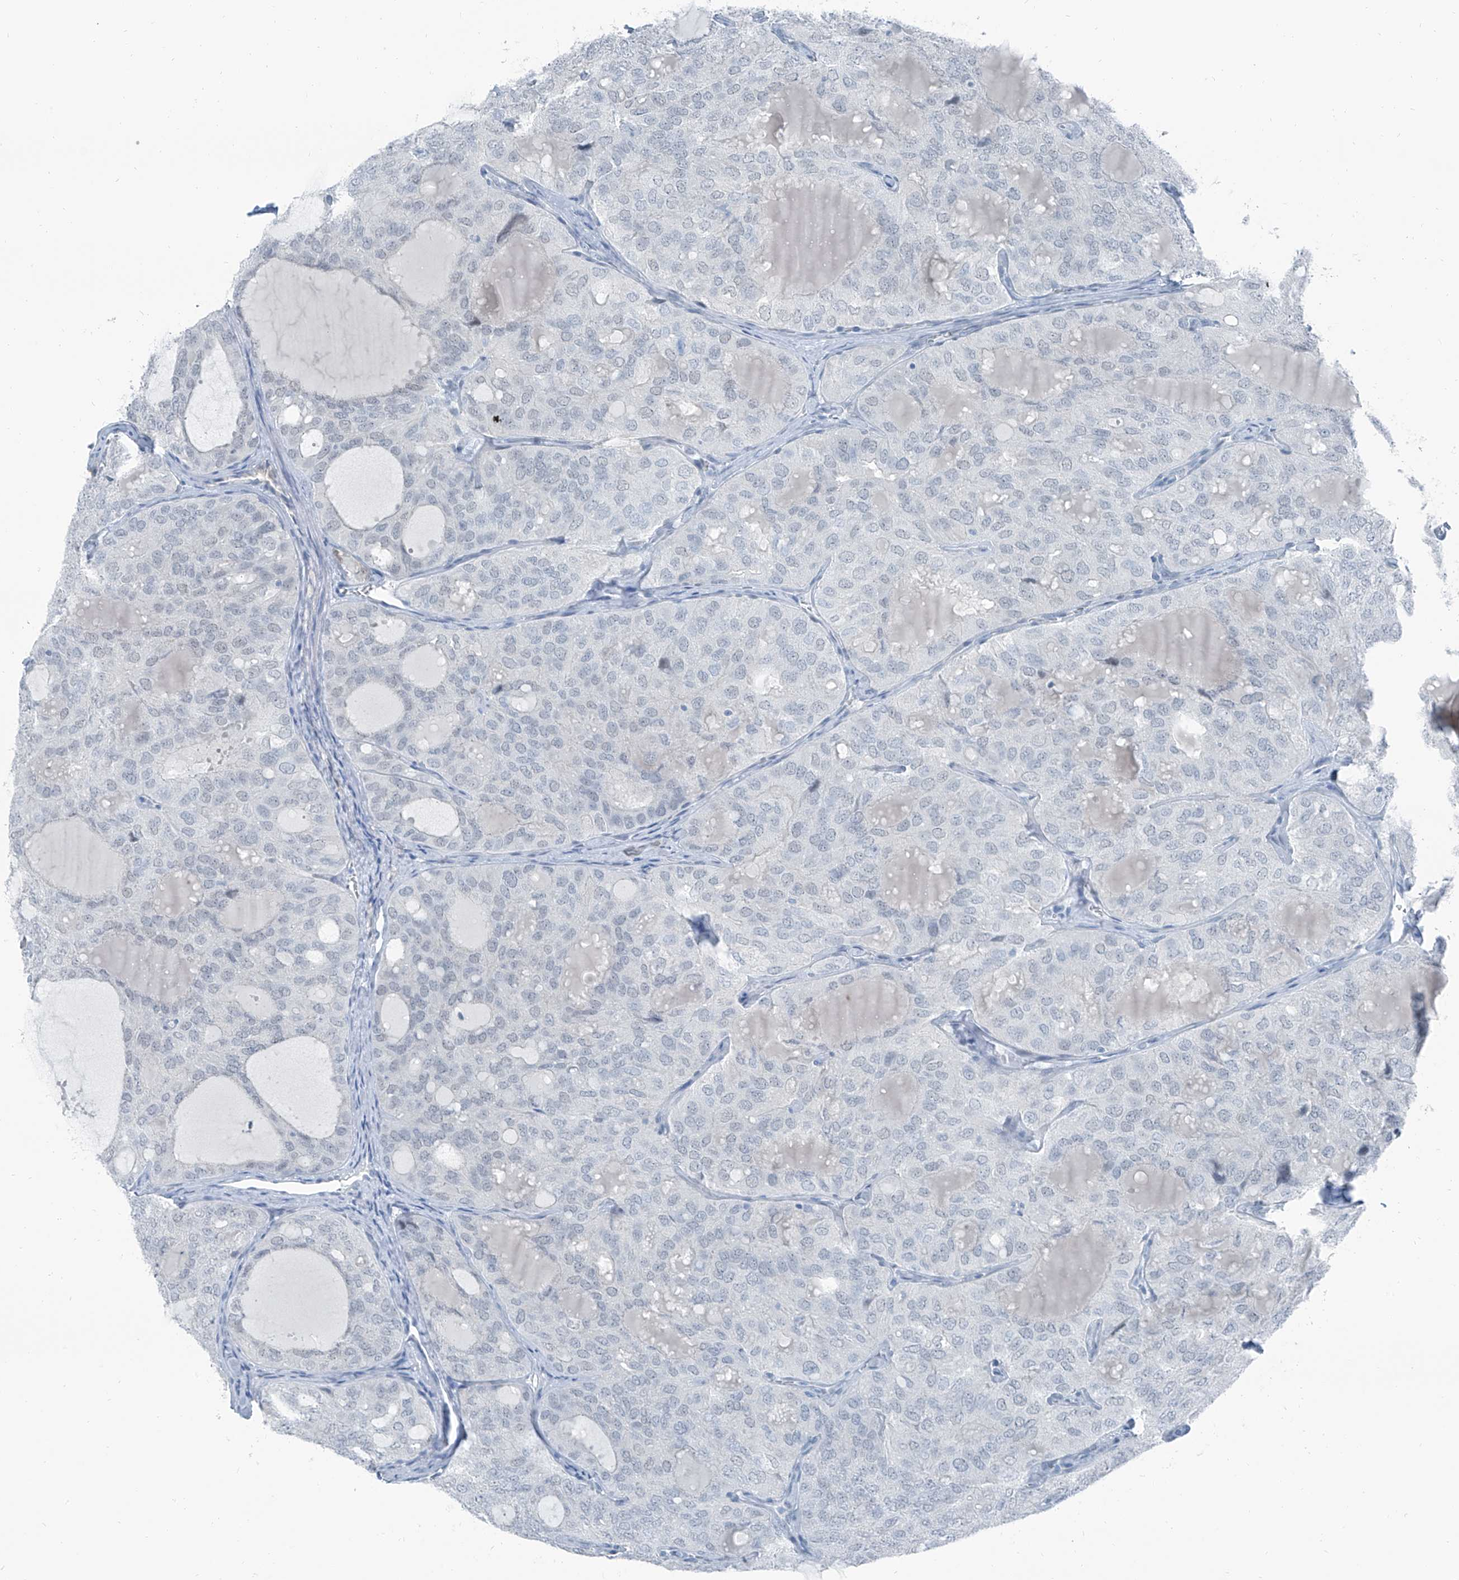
{"staining": {"intensity": "negative", "quantity": "none", "location": "none"}, "tissue": "thyroid cancer", "cell_type": "Tumor cells", "image_type": "cancer", "snomed": [{"axis": "morphology", "description": "Follicular adenoma carcinoma, NOS"}, {"axis": "topography", "description": "Thyroid gland"}], "caption": "DAB immunohistochemical staining of human thyroid follicular adenoma carcinoma demonstrates no significant staining in tumor cells.", "gene": "RGN", "patient": {"sex": "male", "age": 75}}